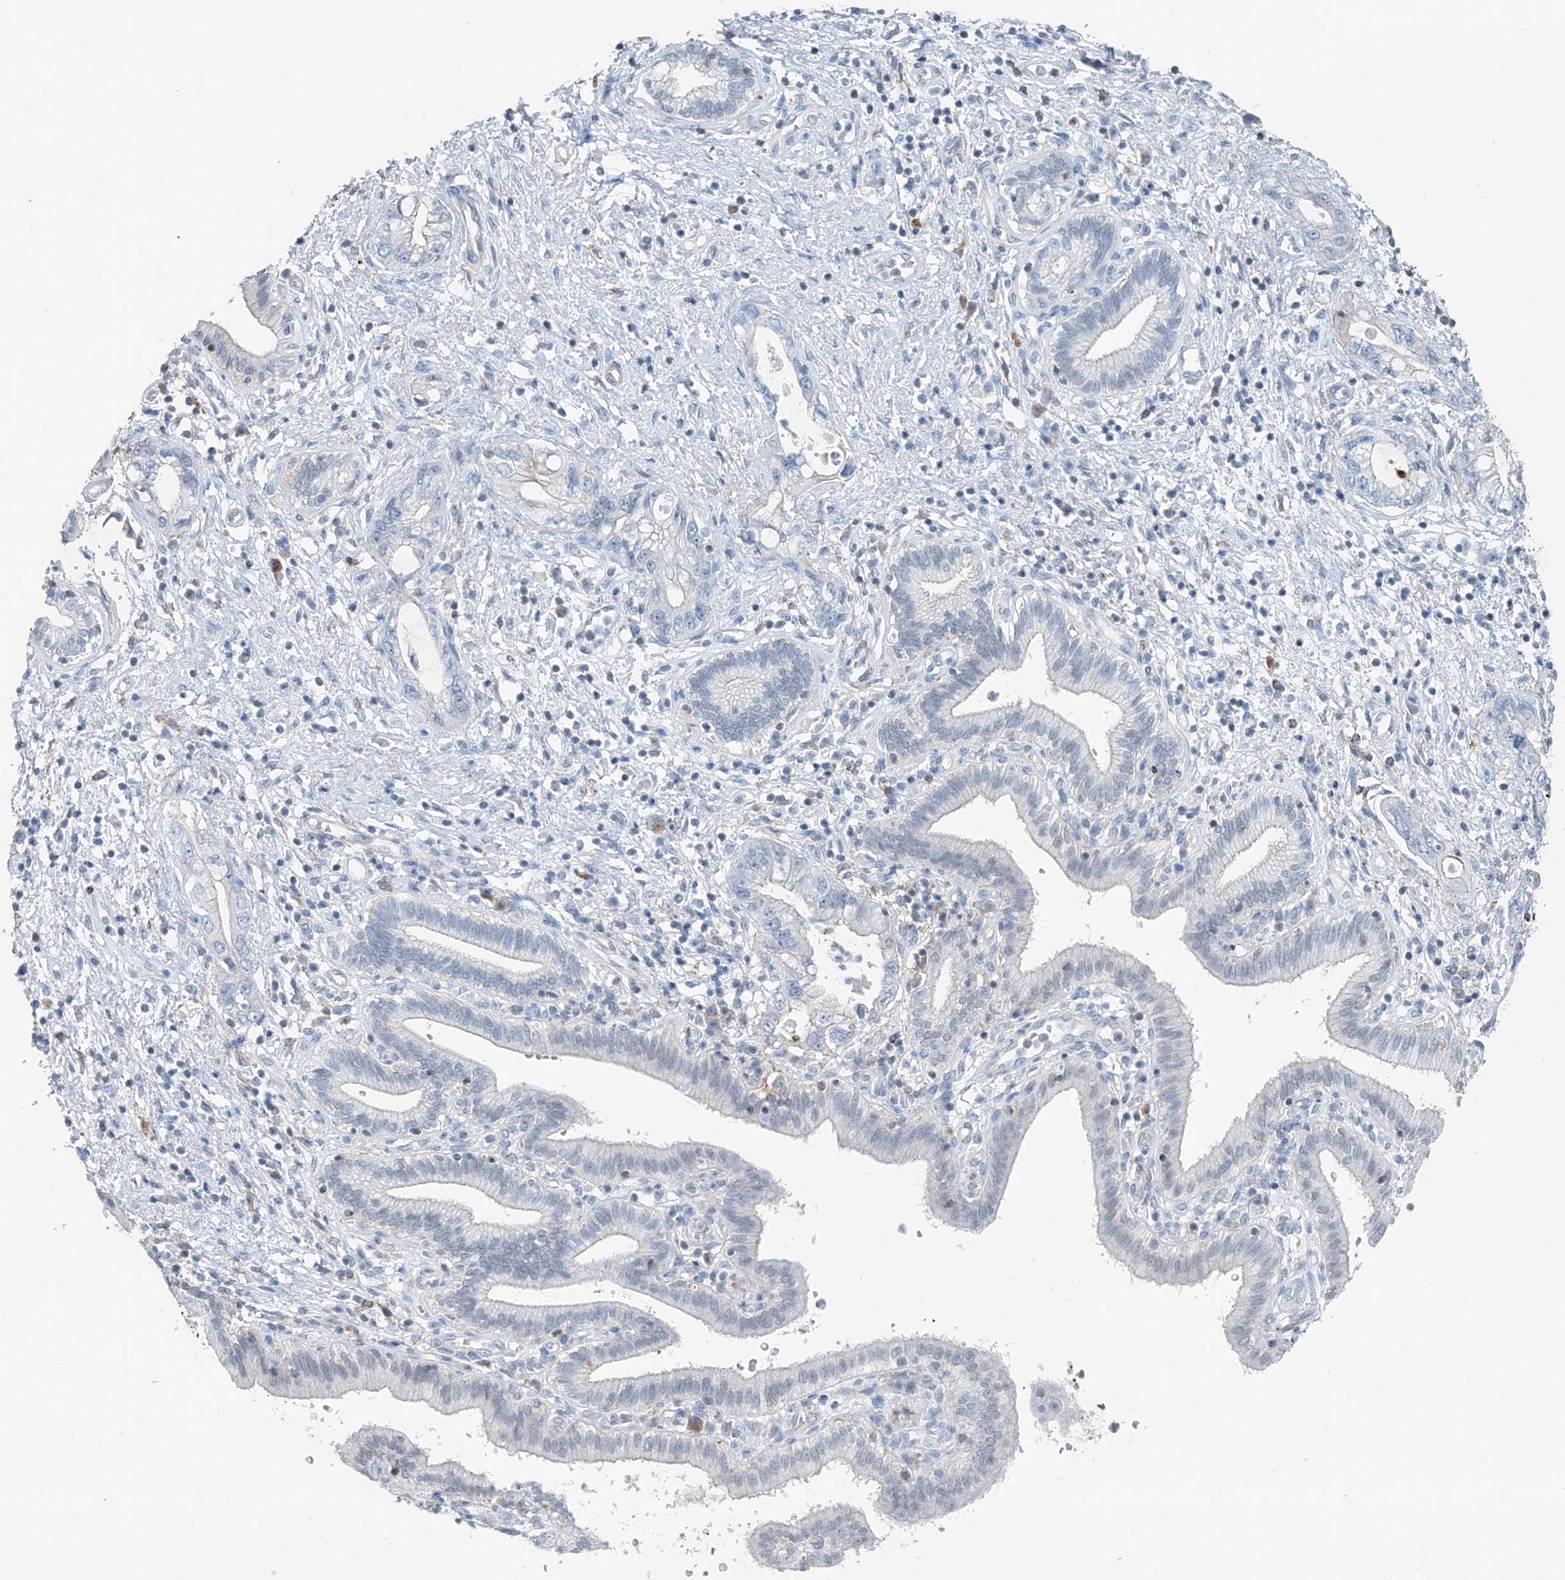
{"staining": {"intensity": "negative", "quantity": "none", "location": "none"}, "tissue": "pancreatic cancer", "cell_type": "Tumor cells", "image_type": "cancer", "snomed": [{"axis": "morphology", "description": "Adenocarcinoma, NOS"}, {"axis": "topography", "description": "Pancreas"}], "caption": "IHC micrograph of adenocarcinoma (pancreatic) stained for a protein (brown), which reveals no positivity in tumor cells.", "gene": "ANKRD34A", "patient": {"sex": "female", "age": 73}}